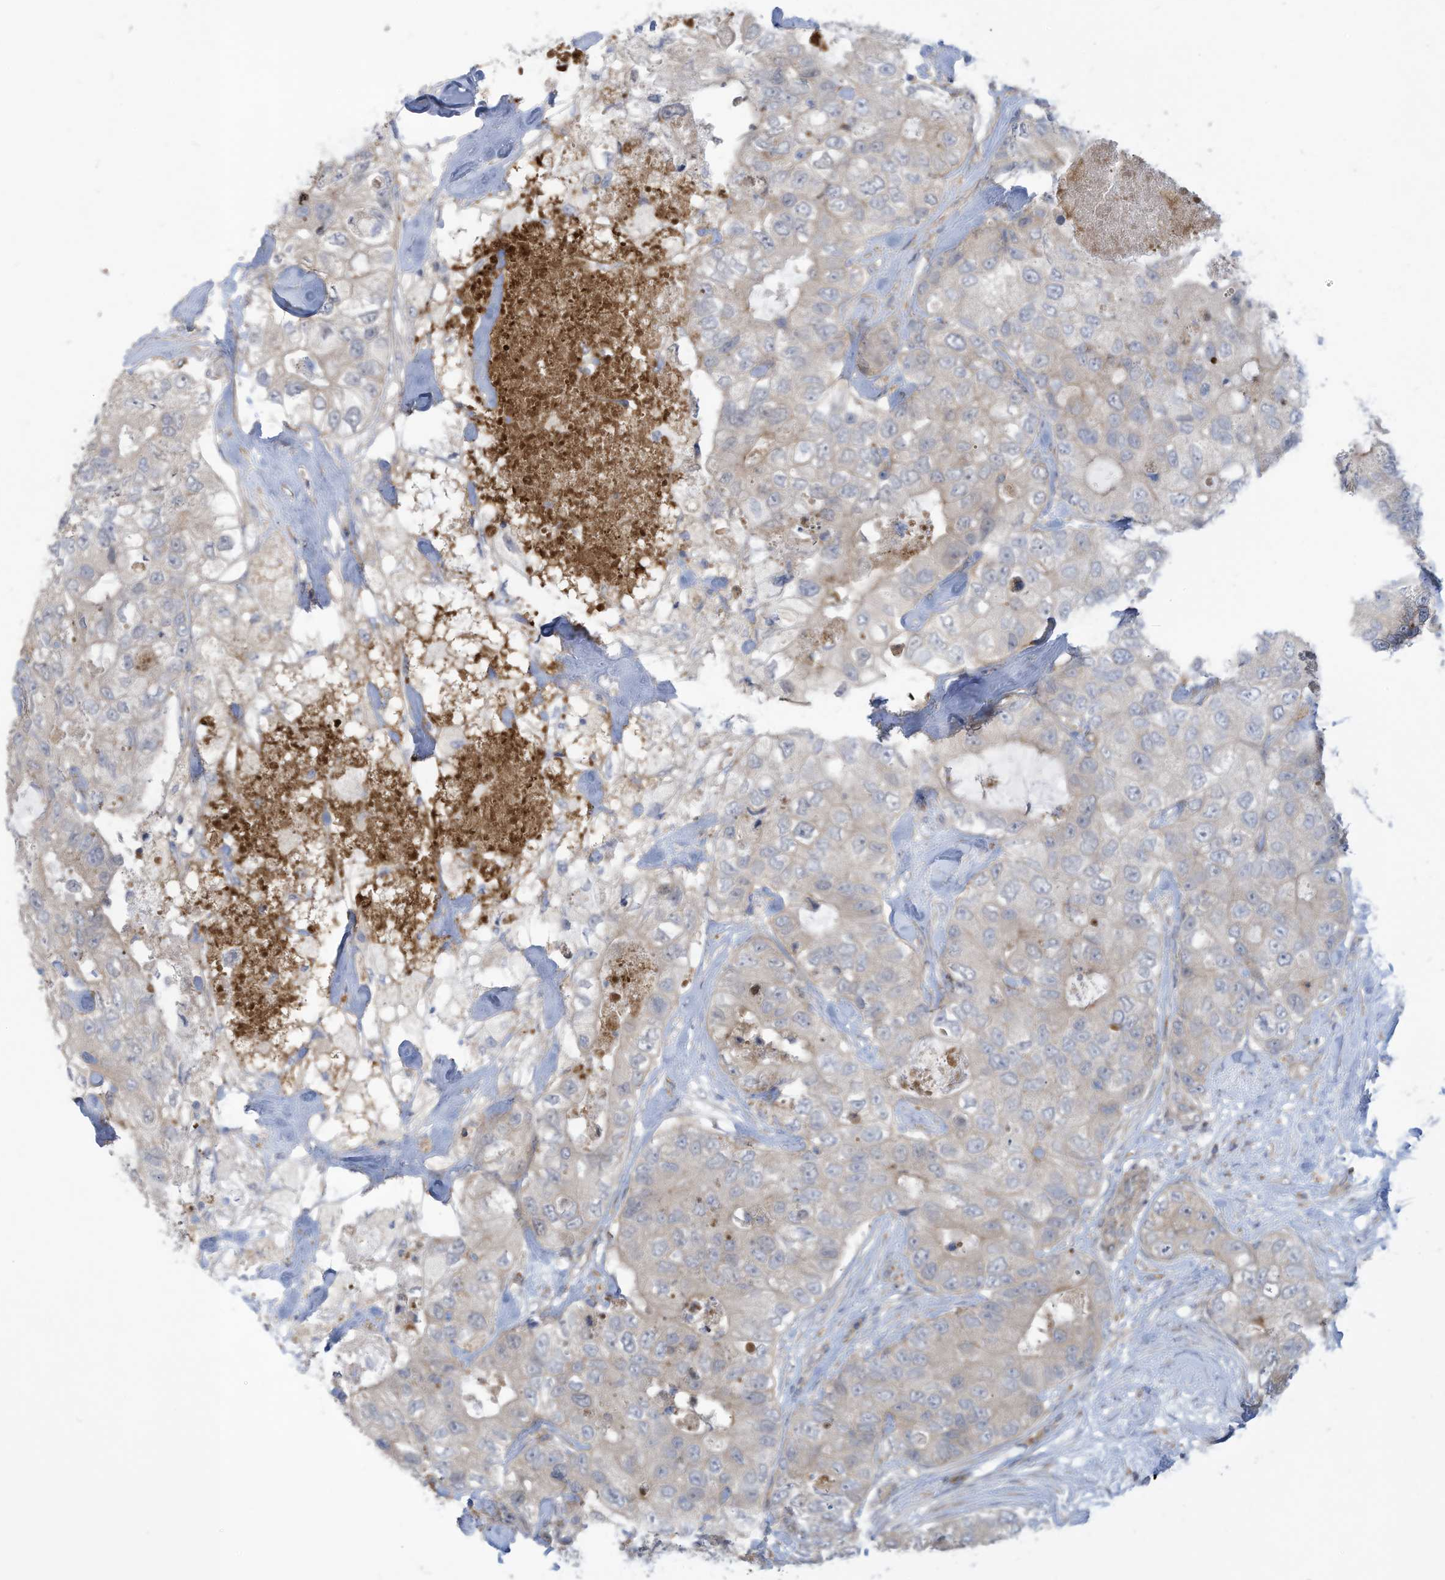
{"staining": {"intensity": "weak", "quantity": "<25%", "location": "cytoplasmic/membranous"}, "tissue": "breast cancer", "cell_type": "Tumor cells", "image_type": "cancer", "snomed": [{"axis": "morphology", "description": "Duct carcinoma"}, {"axis": "topography", "description": "Breast"}], "caption": "The micrograph shows no significant positivity in tumor cells of breast cancer. (DAB (3,3'-diaminobenzidine) immunohistochemistry visualized using brightfield microscopy, high magnification).", "gene": "ADAT2", "patient": {"sex": "female", "age": 62}}